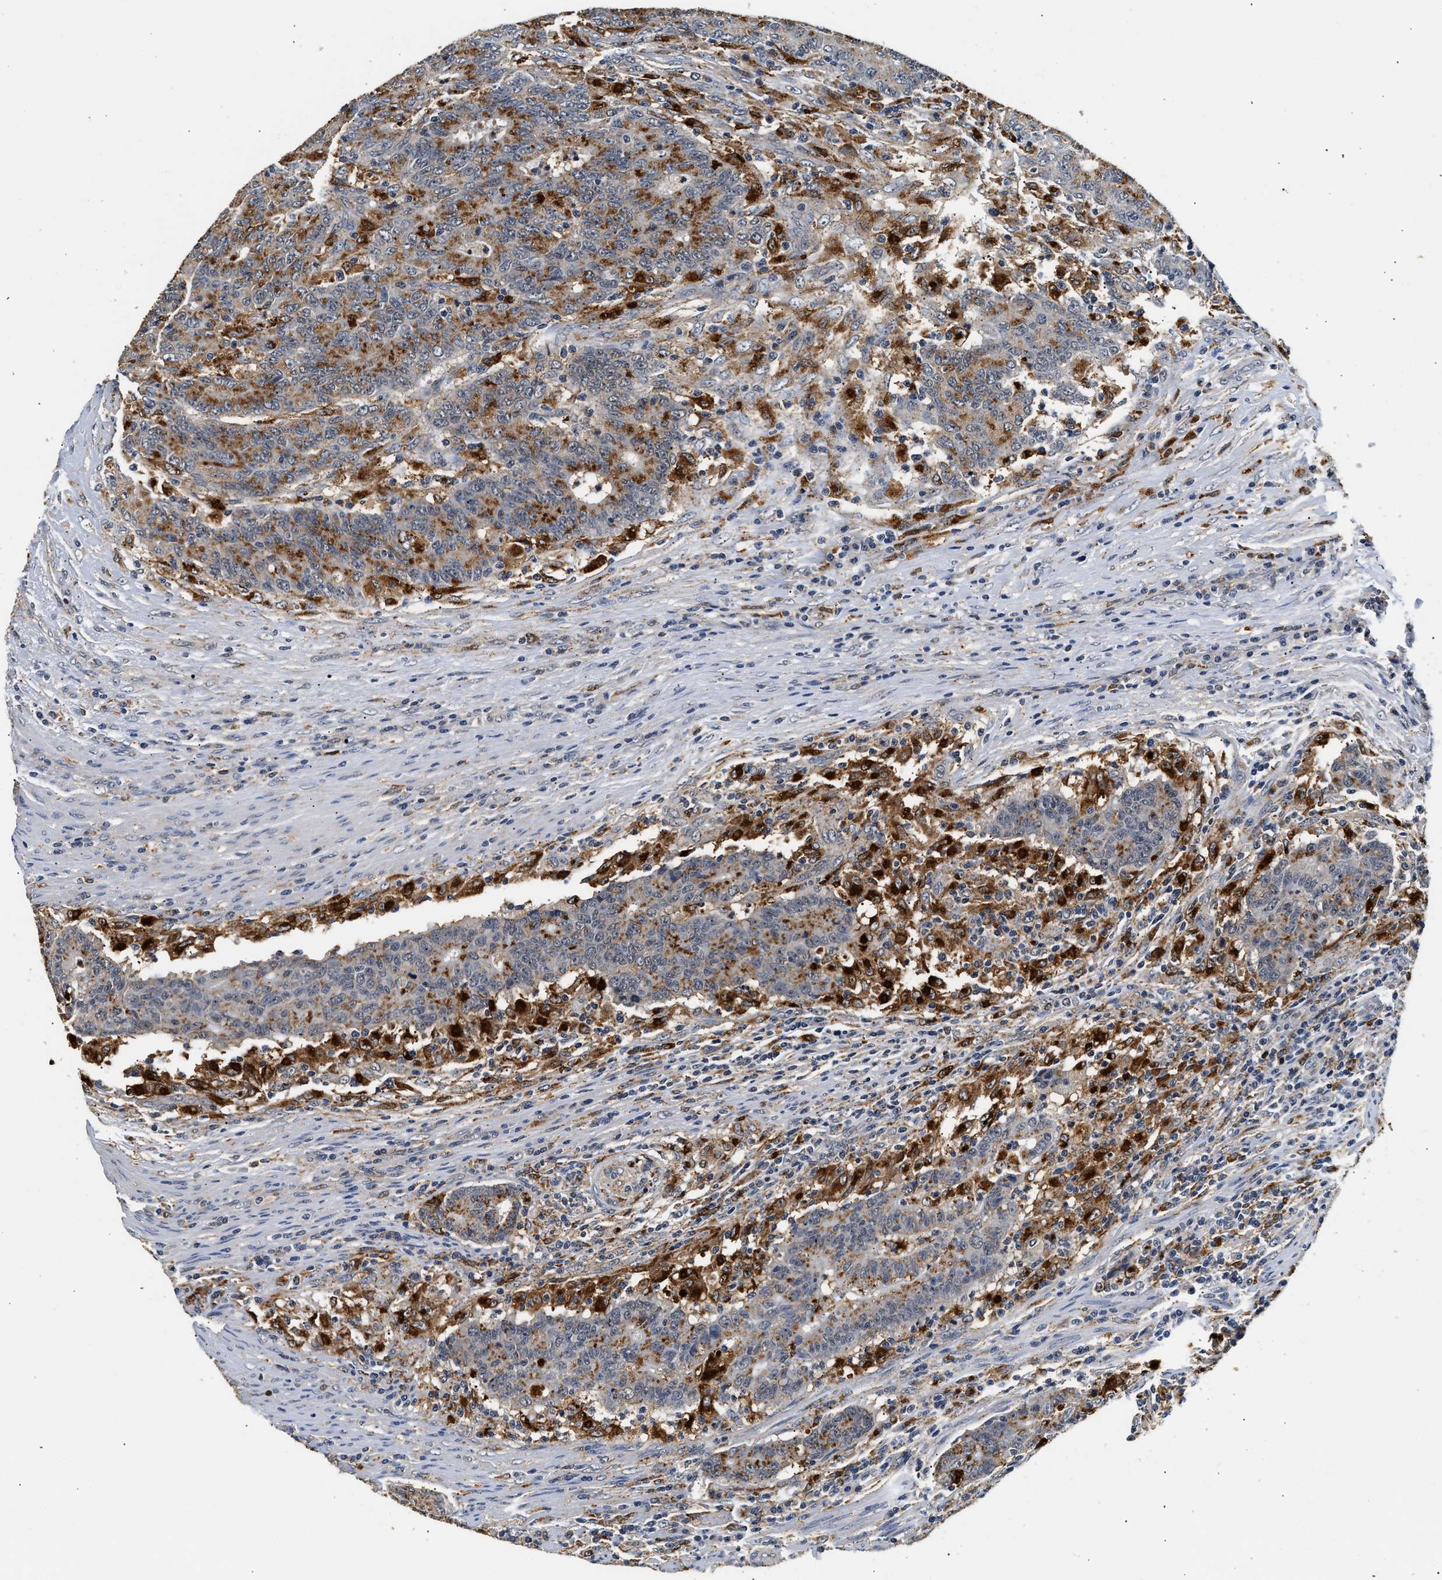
{"staining": {"intensity": "moderate", "quantity": ">75%", "location": "cytoplasmic/membranous"}, "tissue": "colorectal cancer", "cell_type": "Tumor cells", "image_type": "cancer", "snomed": [{"axis": "morphology", "description": "Normal tissue, NOS"}, {"axis": "morphology", "description": "Adenocarcinoma, NOS"}, {"axis": "topography", "description": "Colon"}], "caption": "Adenocarcinoma (colorectal) was stained to show a protein in brown. There is medium levels of moderate cytoplasmic/membranous positivity in approximately >75% of tumor cells. (Brightfield microscopy of DAB IHC at high magnification).", "gene": "SMU1", "patient": {"sex": "female", "age": 75}}